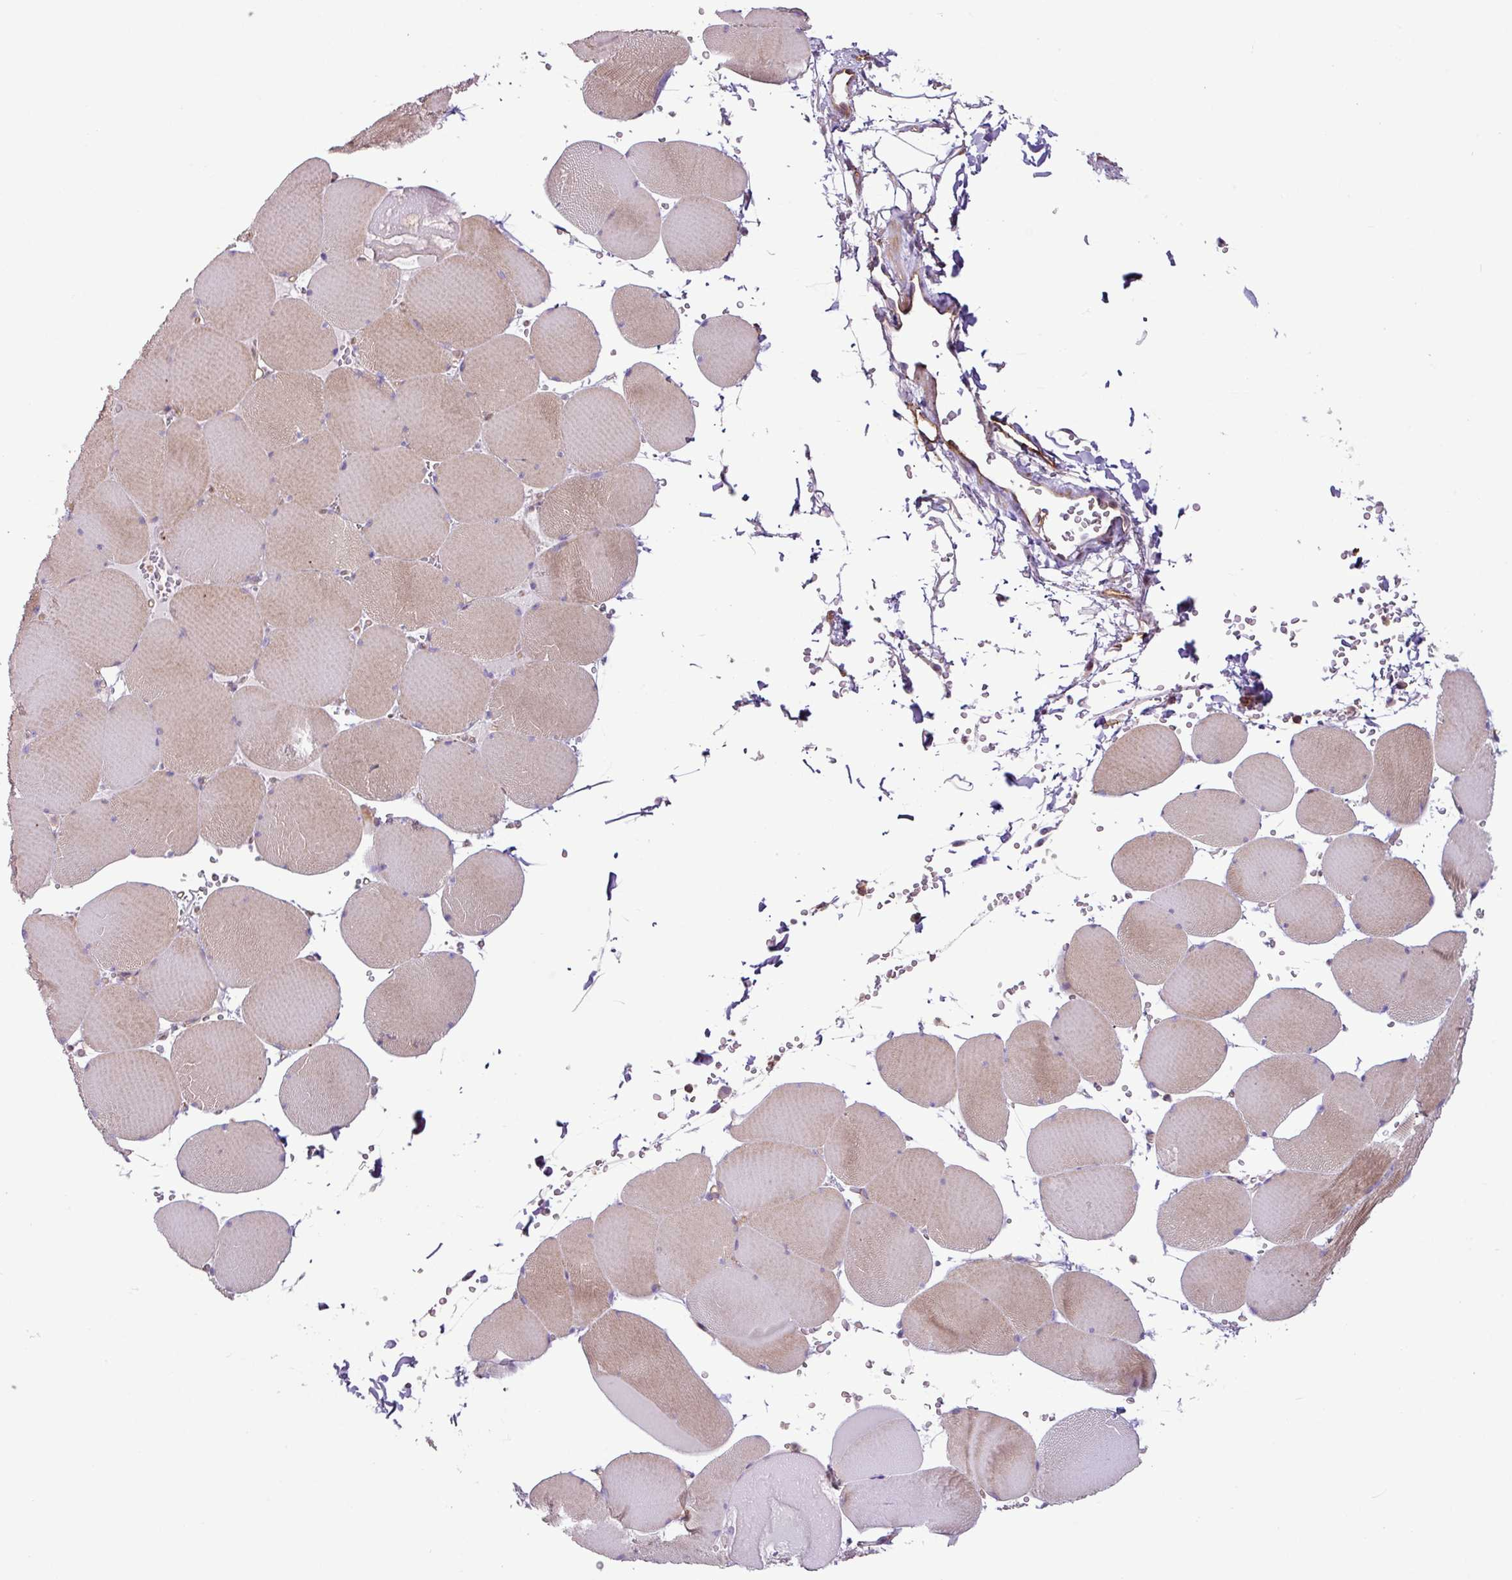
{"staining": {"intensity": "moderate", "quantity": ">75%", "location": "cytoplasmic/membranous"}, "tissue": "skeletal muscle", "cell_type": "Myocytes", "image_type": "normal", "snomed": [{"axis": "morphology", "description": "Normal tissue, NOS"}, {"axis": "topography", "description": "Skeletal muscle"}, {"axis": "topography", "description": "Head-Neck"}], "caption": "Protein positivity by immunohistochemistry reveals moderate cytoplasmic/membranous positivity in approximately >75% of myocytes in benign skeletal muscle. Nuclei are stained in blue.", "gene": "ZNF106", "patient": {"sex": "male", "age": 66}}